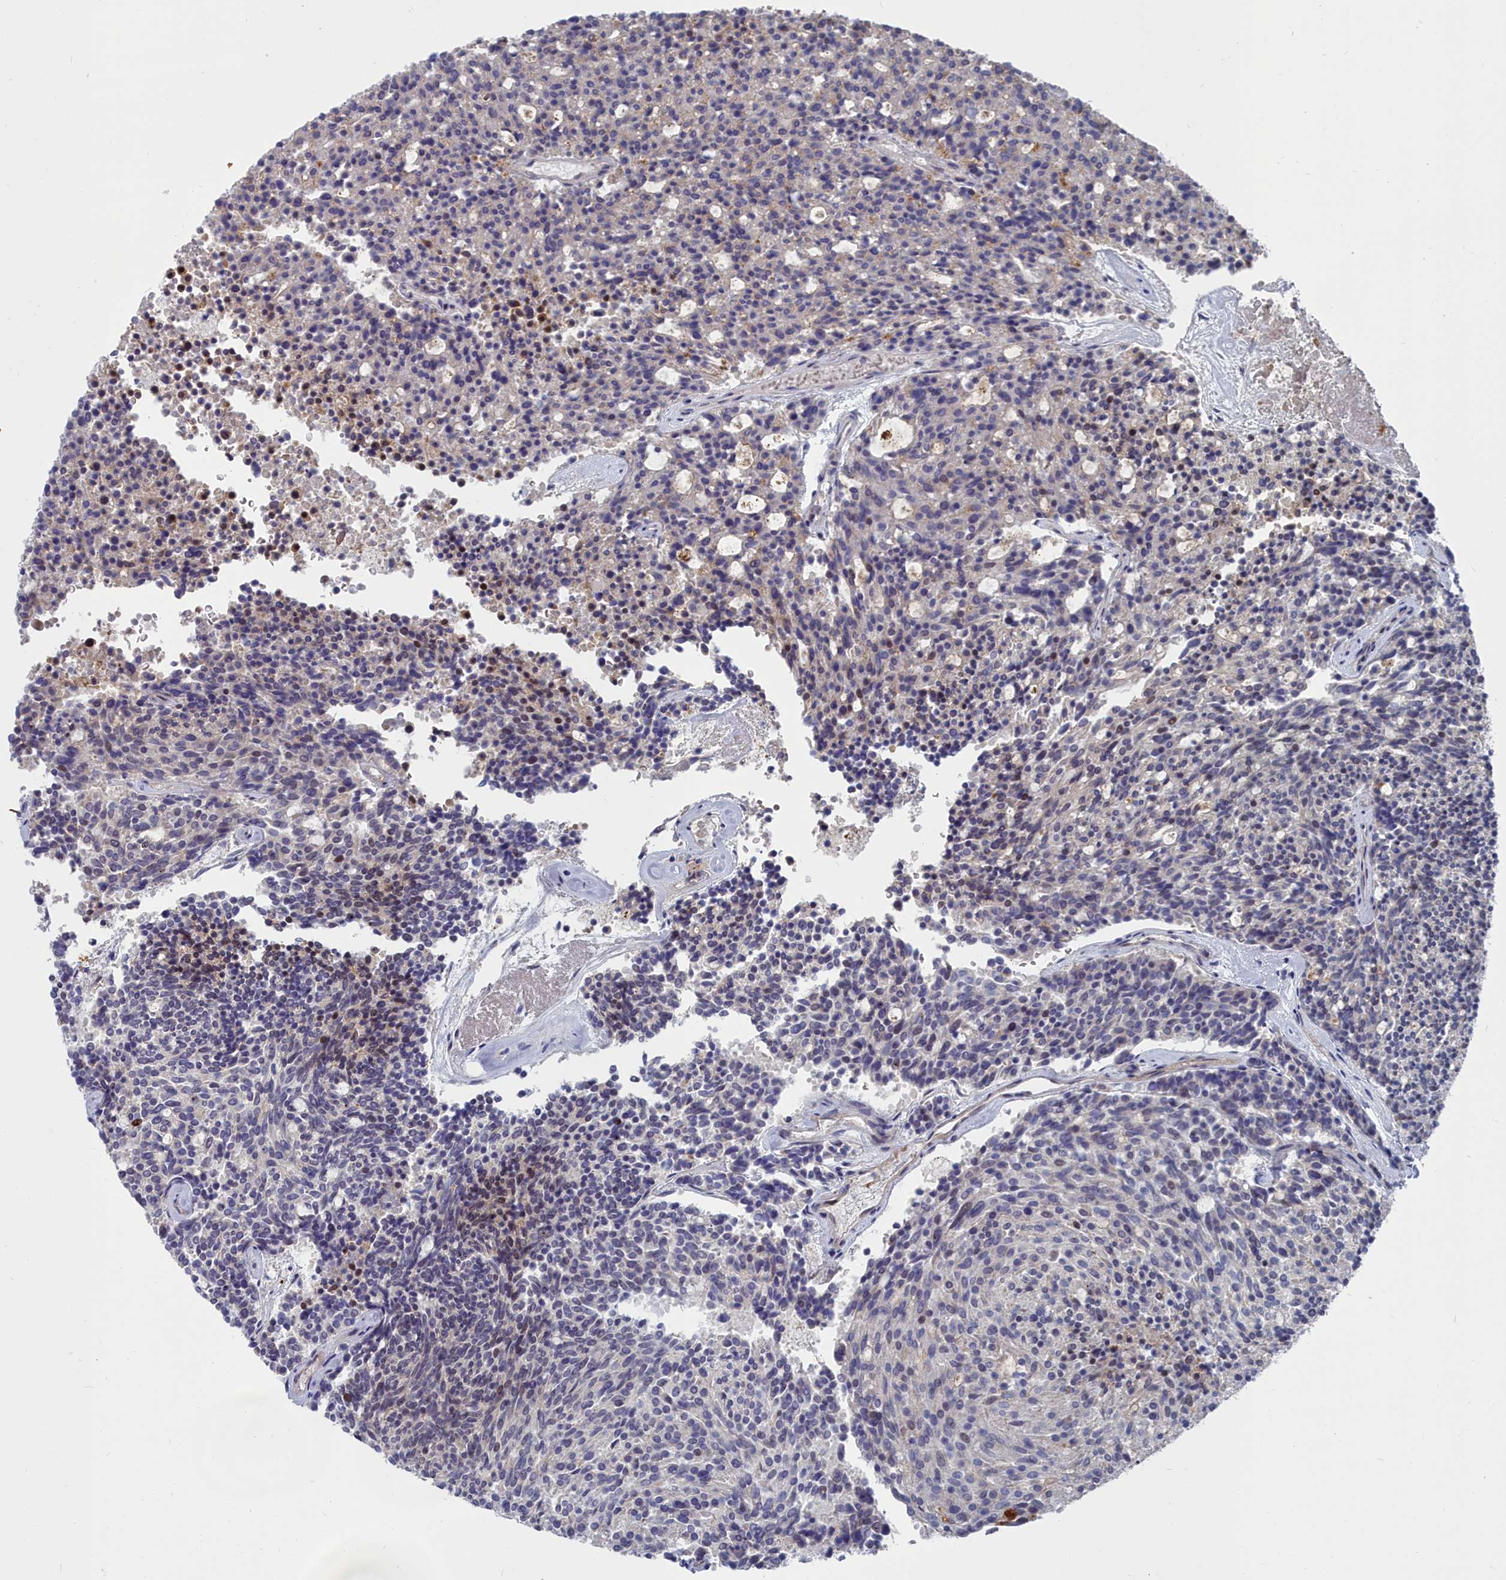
{"staining": {"intensity": "moderate", "quantity": "<25%", "location": "nuclear"}, "tissue": "carcinoid", "cell_type": "Tumor cells", "image_type": "cancer", "snomed": [{"axis": "morphology", "description": "Carcinoid, malignant, NOS"}, {"axis": "topography", "description": "Pancreas"}], "caption": "A low amount of moderate nuclear staining is appreciated in approximately <25% of tumor cells in malignant carcinoid tissue.", "gene": "RPS27A", "patient": {"sex": "female", "age": 54}}